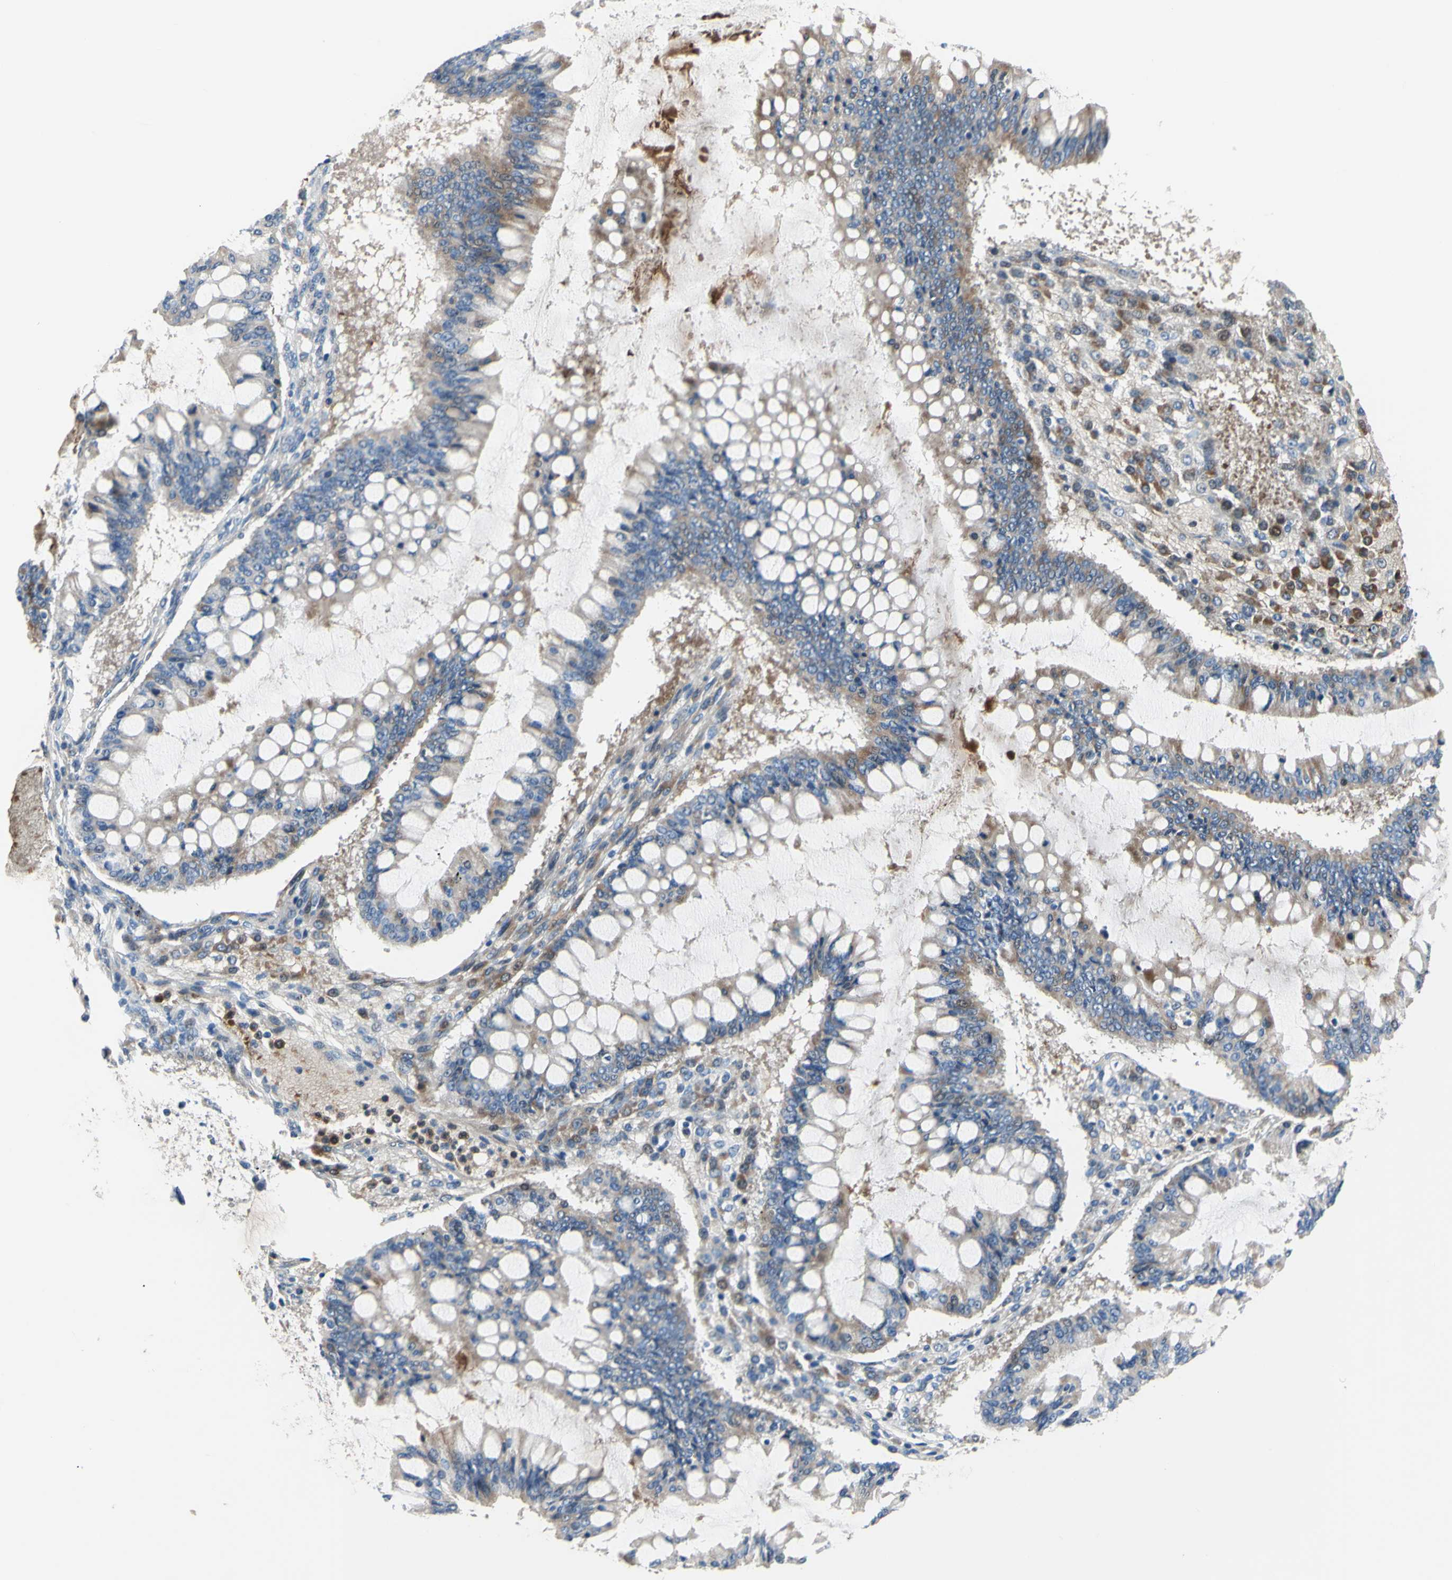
{"staining": {"intensity": "weak", "quantity": "25%-75%", "location": "cytoplasmic/membranous"}, "tissue": "ovarian cancer", "cell_type": "Tumor cells", "image_type": "cancer", "snomed": [{"axis": "morphology", "description": "Cystadenocarcinoma, mucinous, NOS"}, {"axis": "topography", "description": "Ovary"}], "caption": "This histopathology image exhibits immunohistochemistry (IHC) staining of human mucinous cystadenocarcinoma (ovarian), with low weak cytoplasmic/membranous staining in approximately 25%-75% of tumor cells.", "gene": "CDON", "patient": {"sex": "female", "age": 73}}